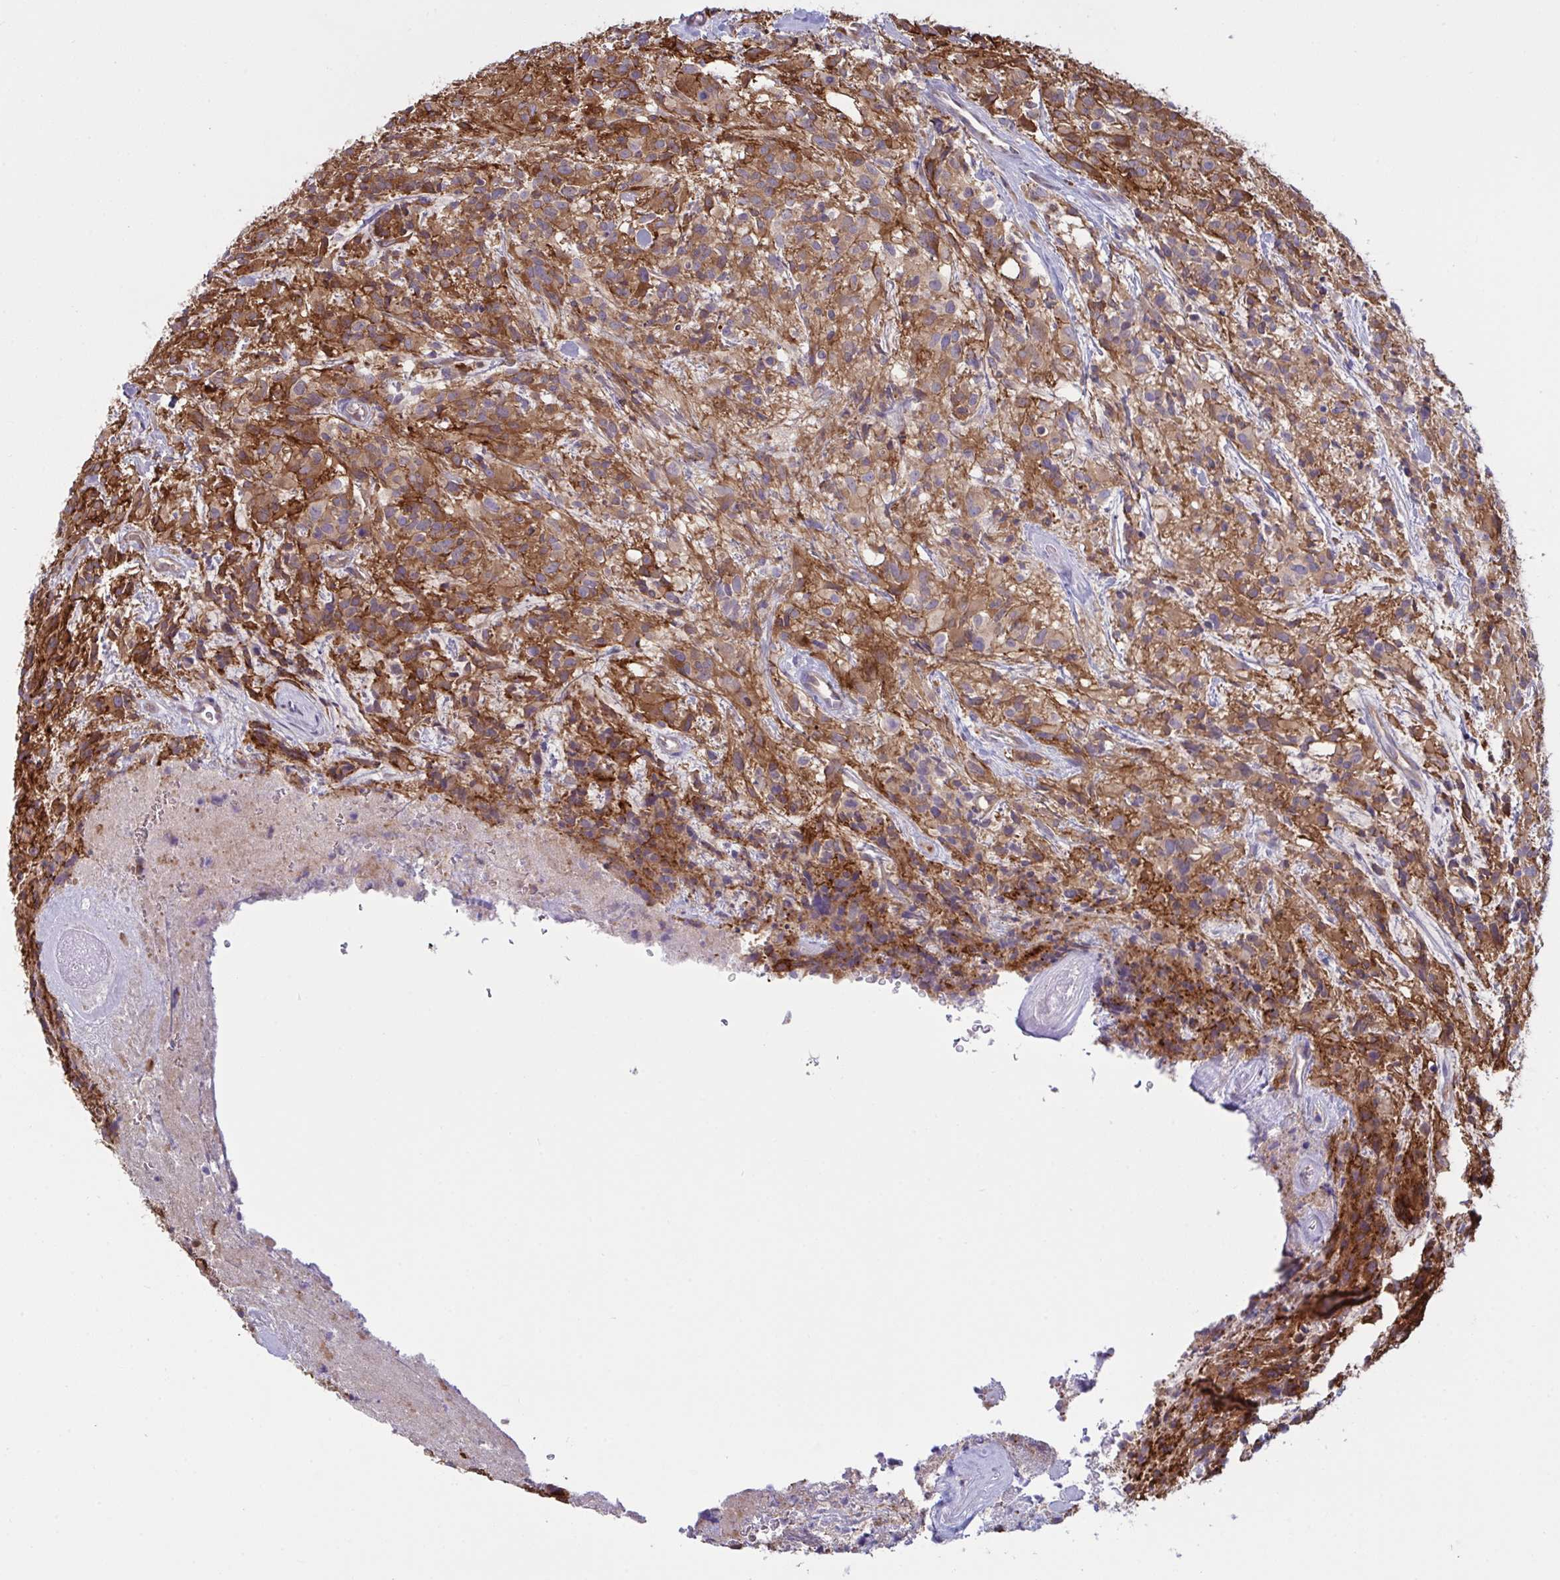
{"staining": {"intensity": "moderate", "quantity": "25%-75%", "location": "cytoplasmic/membranous"}, "tissue": "glioma", "cell_type": "Tumor cells", "image_type": "cancer", "snomed": [{"axis": "morphology", "description": "Glioma, malignant, High grade"}, {"axis": "topography", "description": "Brain"}], "caption": "Immunohistochemical staining of human glioma shows medium levels of moderate cytoplasmic/membranous positivity in about 25%-75% of tumor cells.", "gene": "TSC22D3", "patient": {"sex": "female", "age": 67}}